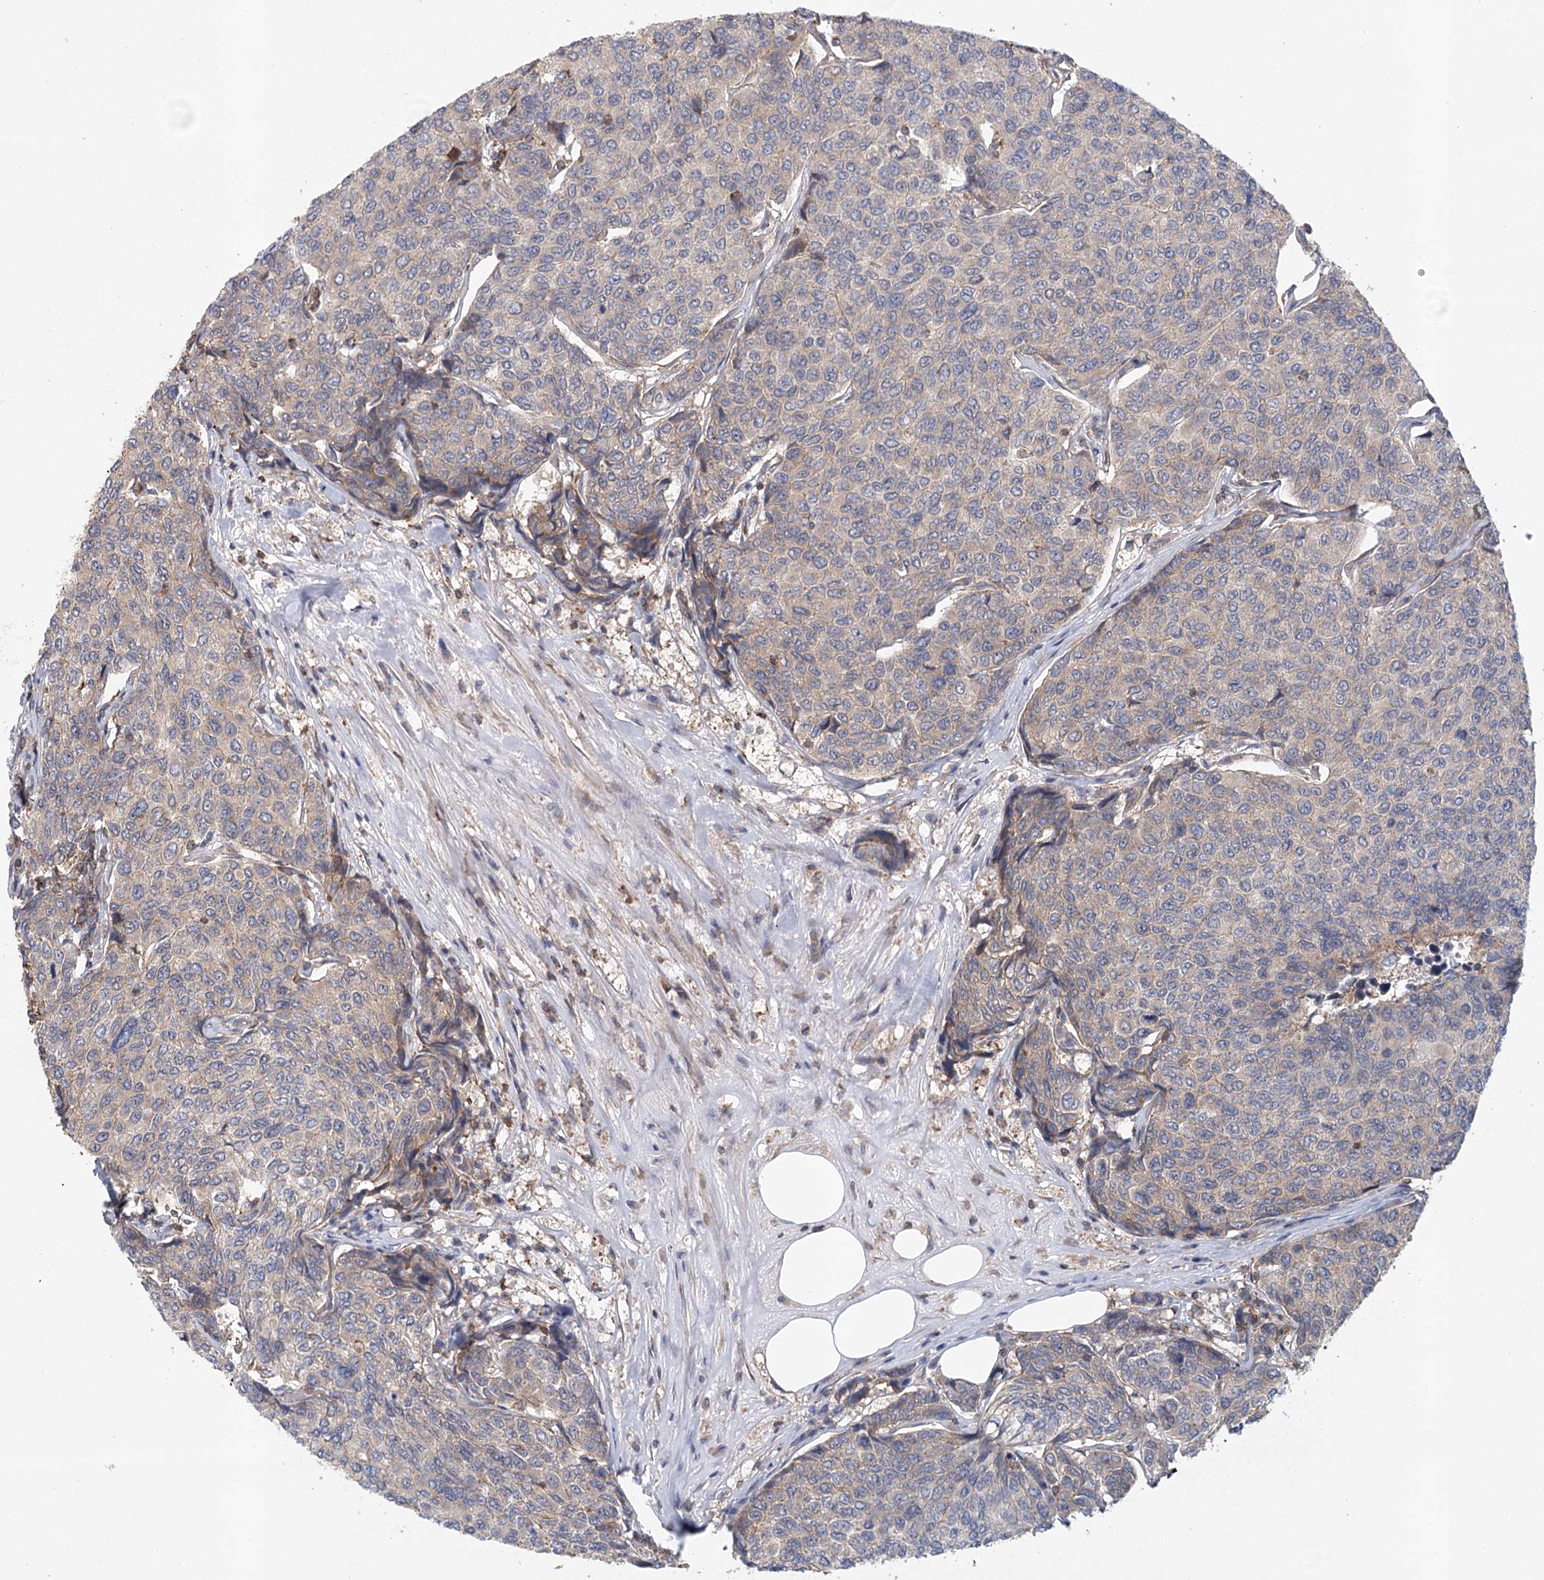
{"staining": {"intensity": "weak", "quantity": "<25%", "location": "cytoplasmic/membranous"}, "tissue": "breast cancer", "cell_type": "Tumor cells", "image_type": "cancer", "snomed": [{"axis": "morphology", "description": "Duct carcinoma"}, {"axis": "topography", "description": "Breast"}], "caption": "A histopathology image of human invasive ductal carcinoma (breast) is negative for staining in tumor cells. (DAB IHC visualized using brightfield microscopy, high magnification).", "gene": "UMPS", "patient": {"sex": "female", "age": 55}}